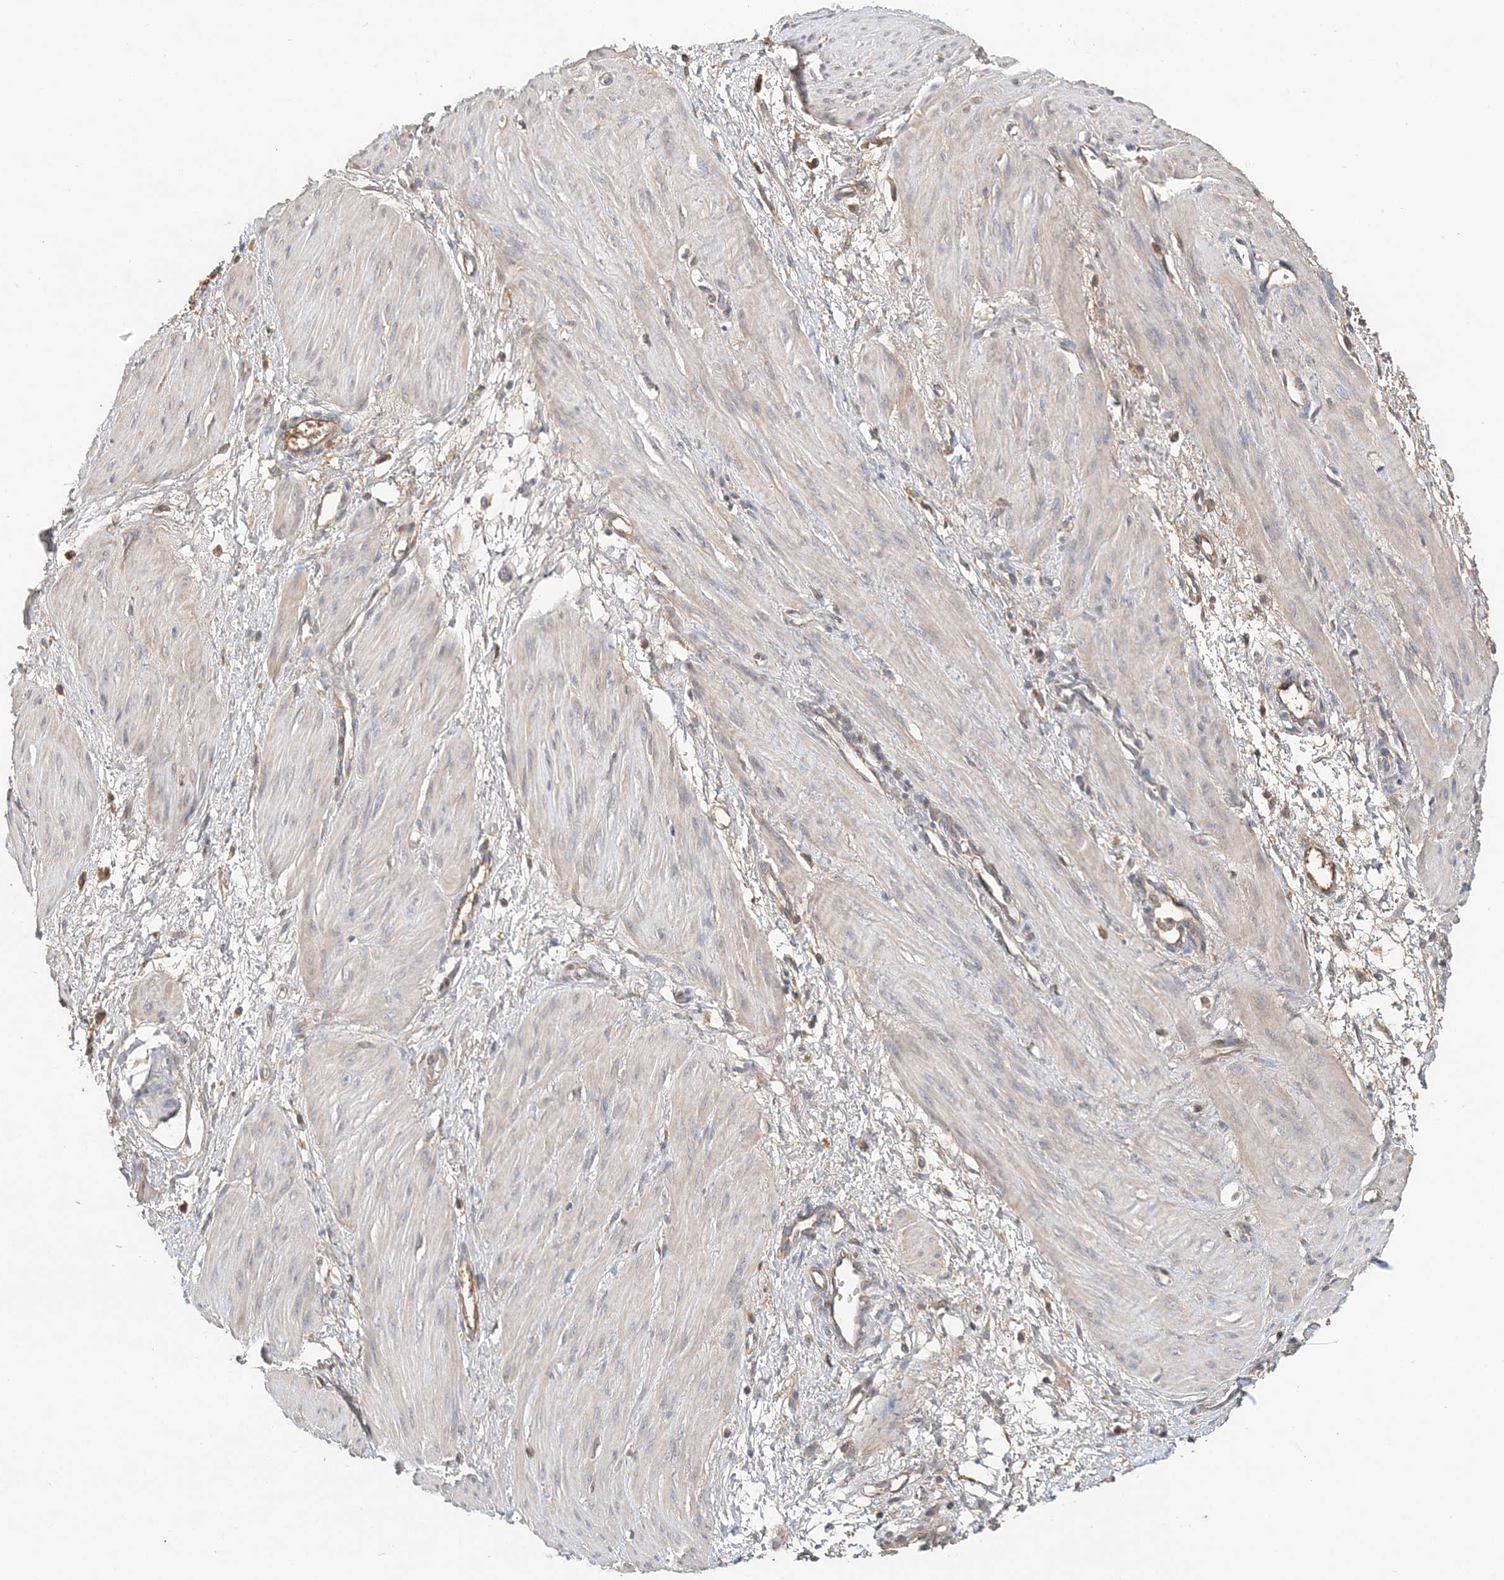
{"staining": {"intensity": "weak", "quantity": "<25%", "location": "cytoplasmic/membranous"}, "tissue": "smooth muscle", "cell_type": "Smooth muscle cells", "image_type": "normal", "snomed": [{"axis": "morphology", "description": "Normal tissue, NOS"}, {"axis": "topography", "description": "Endometrium"}], "caption": "This is an immunohistochemistry photomicrograph of unremarkable human smooth muscle. There is no expression in smooth muscle cells.", "gene": "SYCP3", "patient": {"sex": "female", "age": 33}}